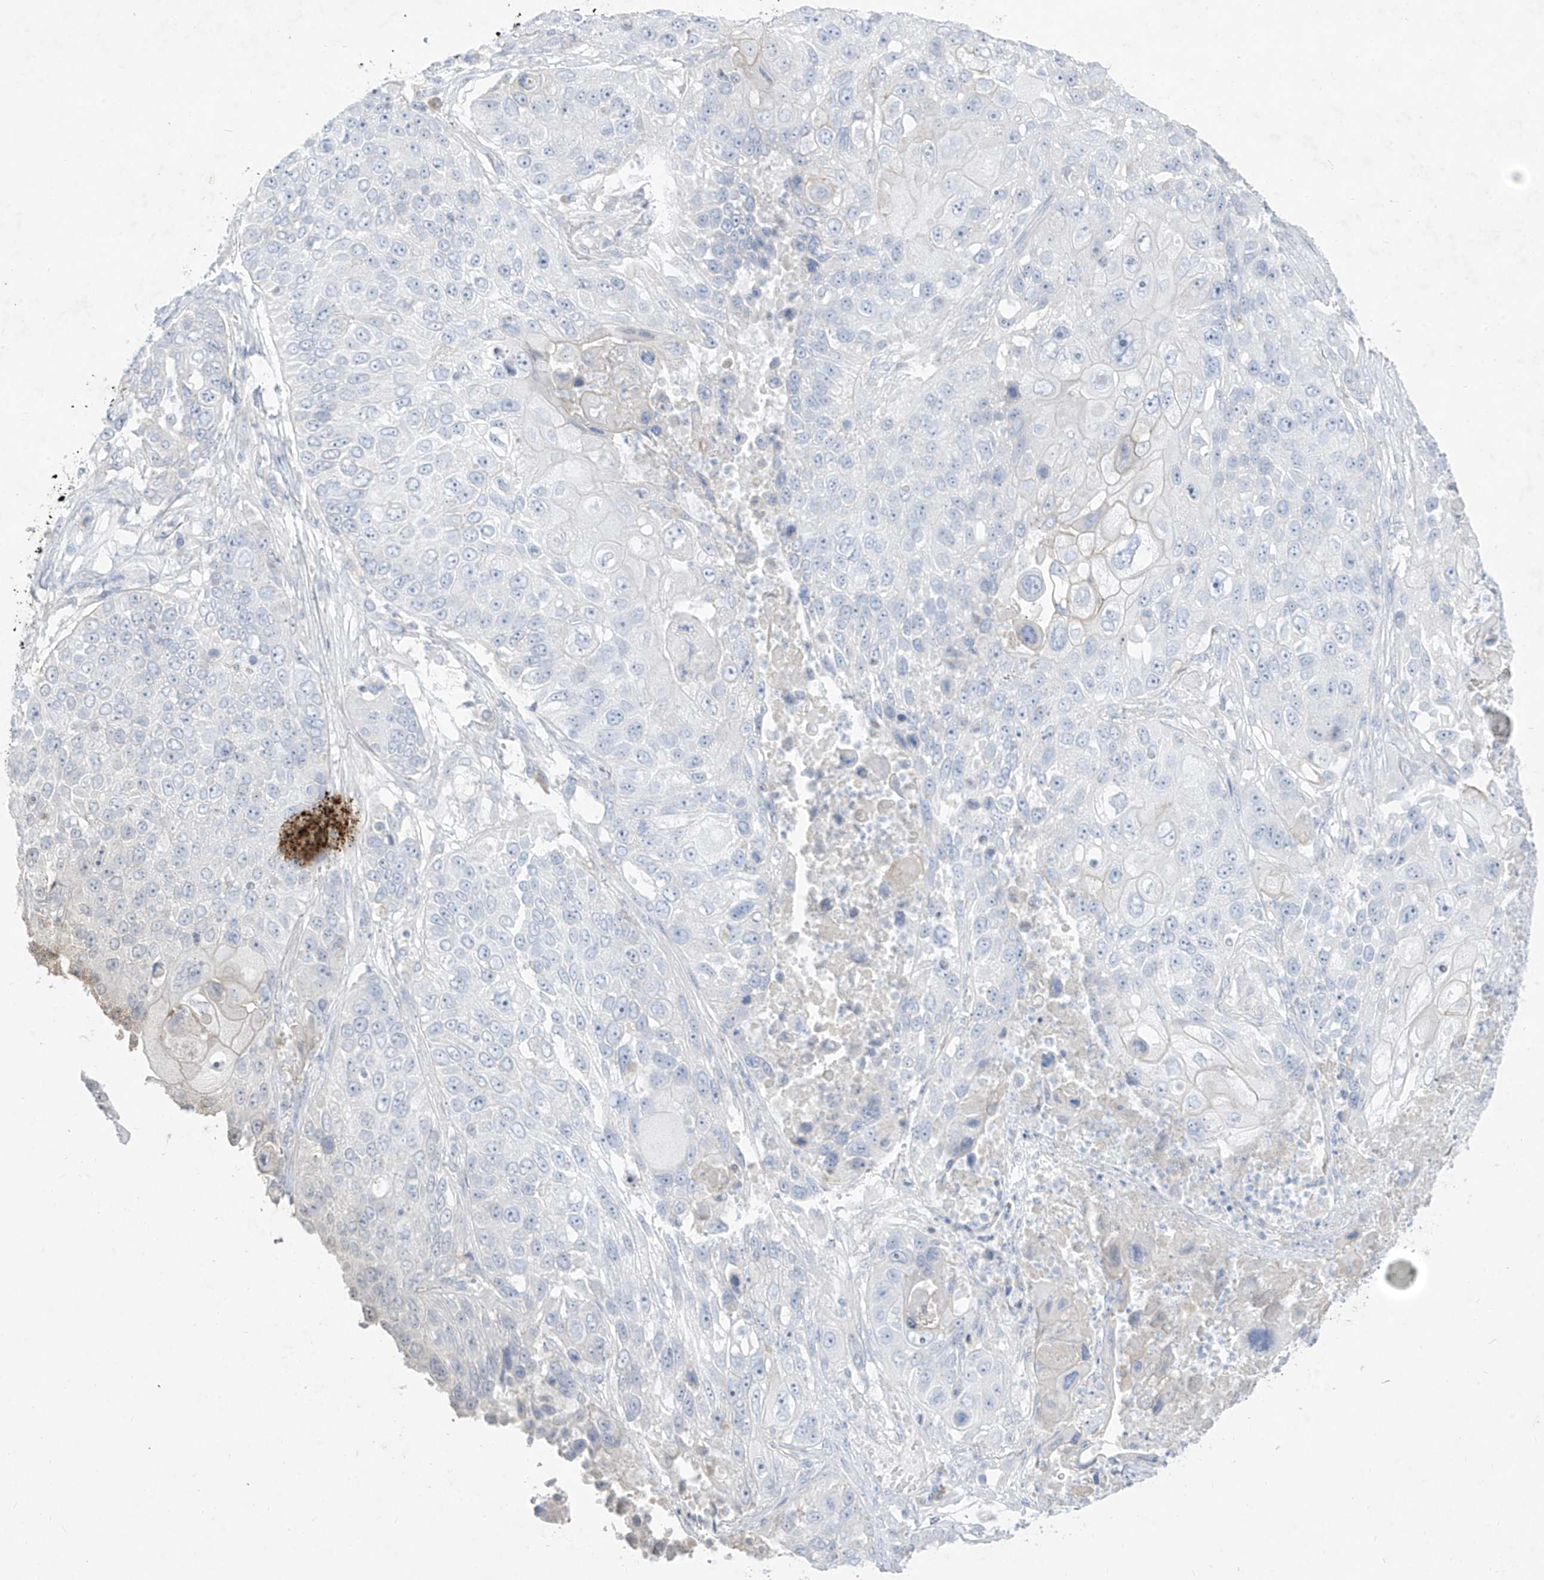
{"staining": {"intensity": "negative", "quantity": "none", "location": "none"}, "tissue": "lung cancer", "cell_type": "Tumor cells", "image_type": "cancer", "snomed": [{"axis": "morphology", "description": "Squamous cell carcinoma, NOS"}, {"axis": "topography", "description": "Lung"}], "caption": "Protein analysis of lung cancer (squamous cell carcinoma) exhibits no significant expression in tumor cells.", "gene": "TGM4", "patient": {"sex": "male", "age": 61}}